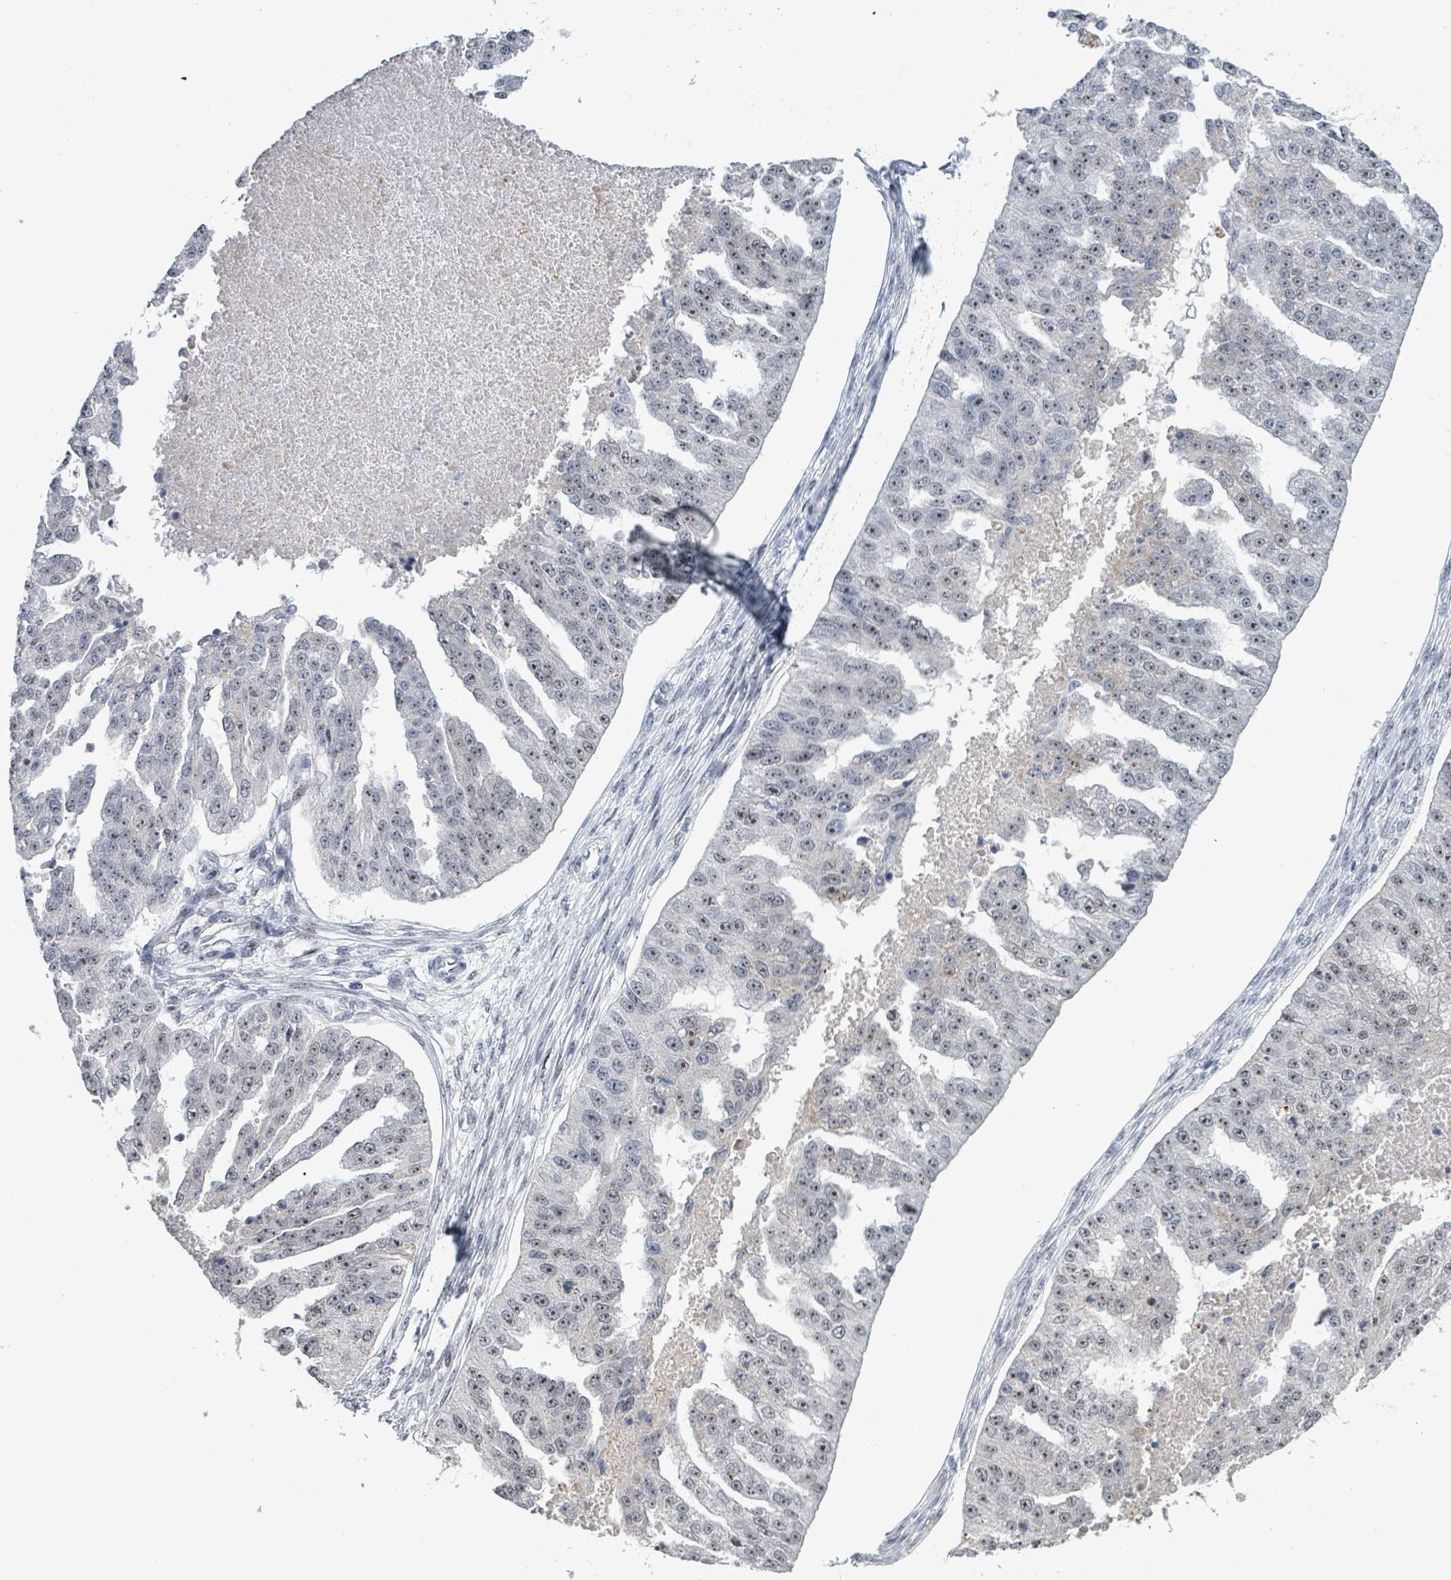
{"staining": {"intensity": "weak", "quantity": ">75%", "location": "nuclear"}, "tissue": "ovarian cancer", "cell_type": "Tumor cells", "image_type": "cancer", "snomed": [{"axis": "morphology", "description": "Cystadenocarcinoma, serous, NOS"}, {"axis": "topography", "description": "Ovary"}], "caption": "Protein staining of ovarian cancer tissue demonstrates weak nuclear positivity in about >75% of tumor cells. Using DAB (brown) and hematoxylin (blue) stains, captured at high magnification using brightfield microscopy.", "gene": "RRN3", "patient": {"sex": "female", "age": 58}}